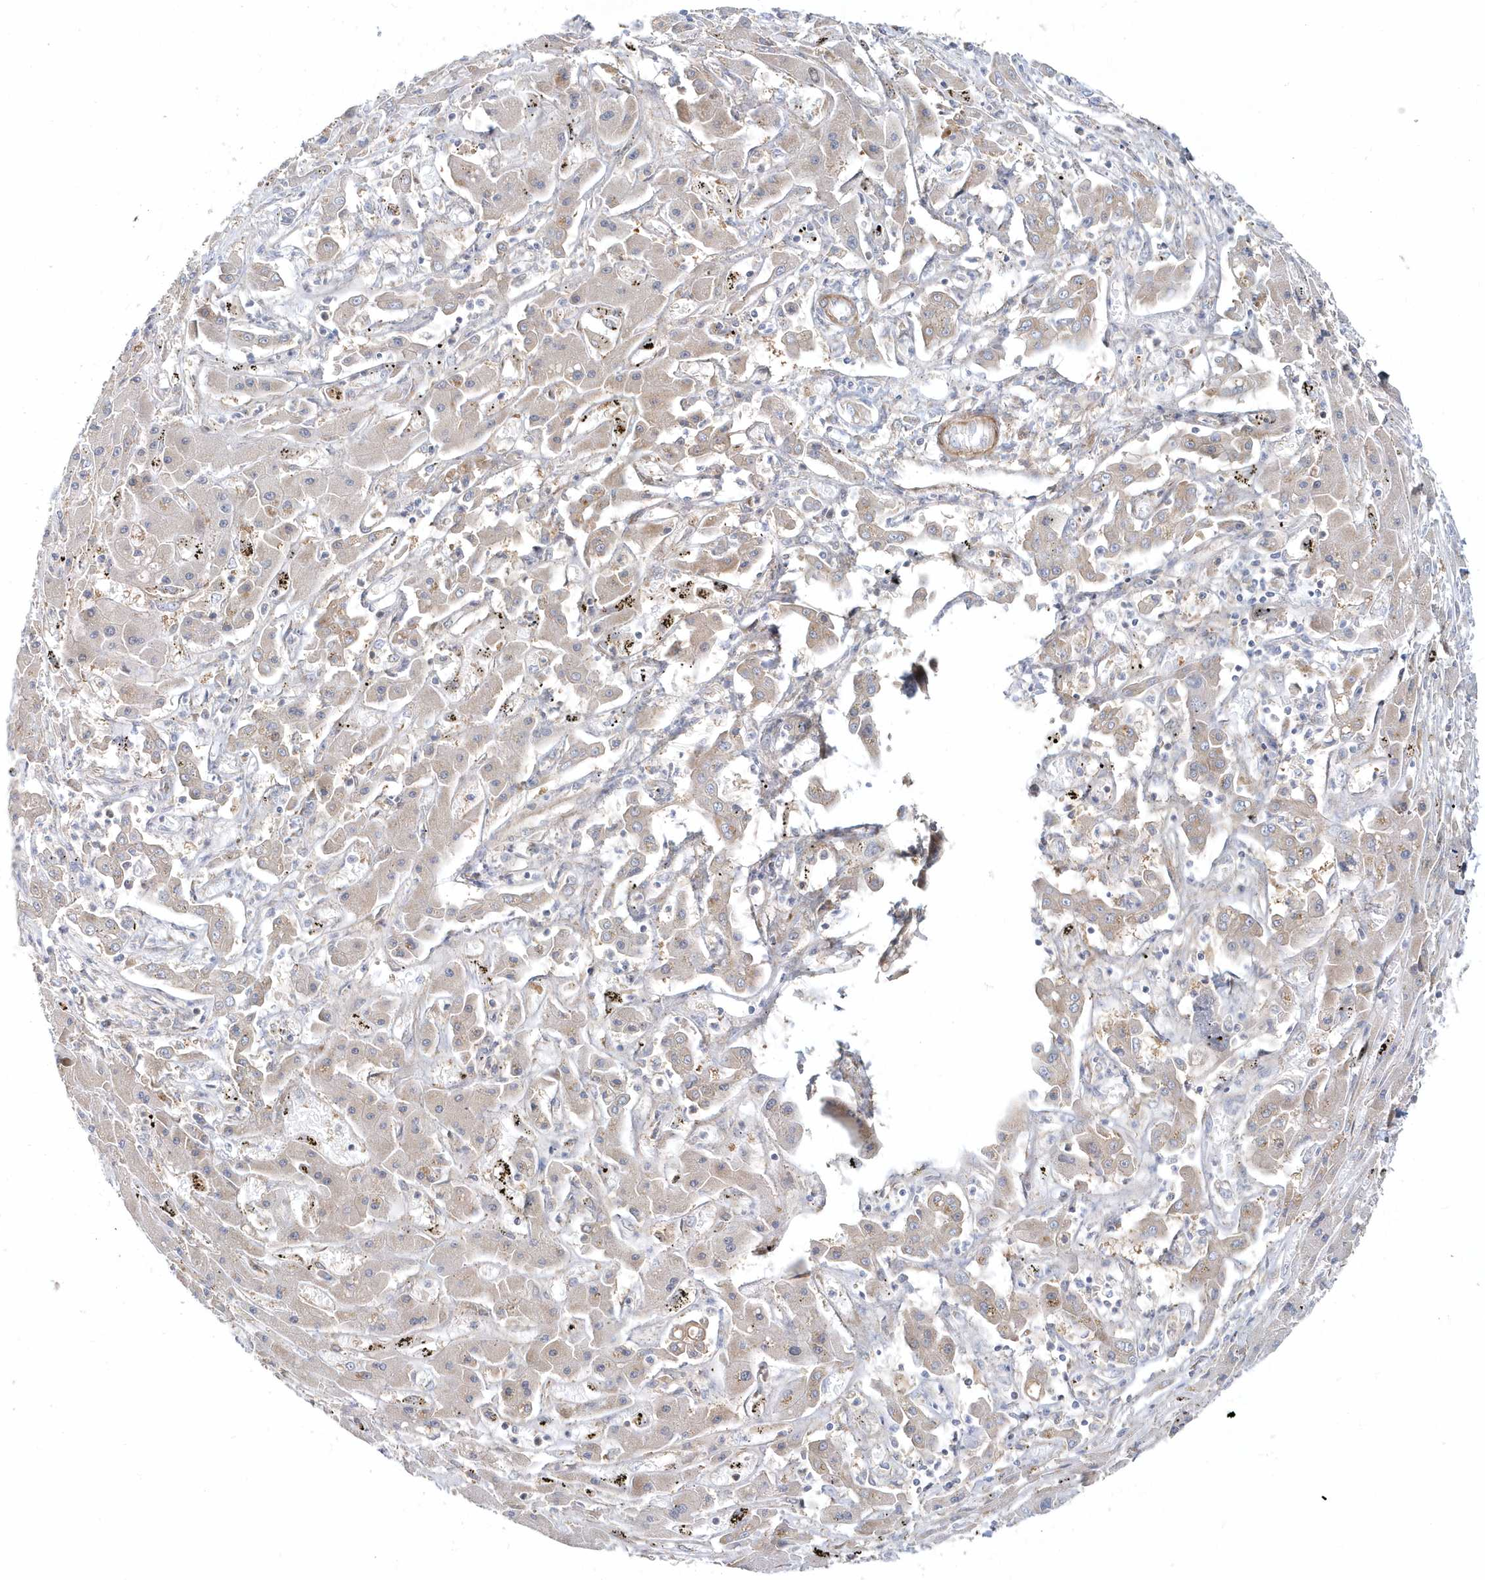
{"staining": {"intensity": "moderate", "quantity": "<25%", "location": "cytoplasmic/membranous"}, "tissue": "liver cancer", "cell_type": "Tumor cells", "image_type": "cancer", "snomed": [{"axis": "morphology", "description": "Cholangiocarcinoma"}, {"axis": "topography", "description": "Liver"}], "caption": "This is an image of immunohistochemistry (IHC) staining of liver cancer (cholangiocarcinoma), which shows moderate expression in the cytoplasmic/membranous of tumor cells.", "gene": "LEXM", "patient": {"sex": "male", "age": 67}}